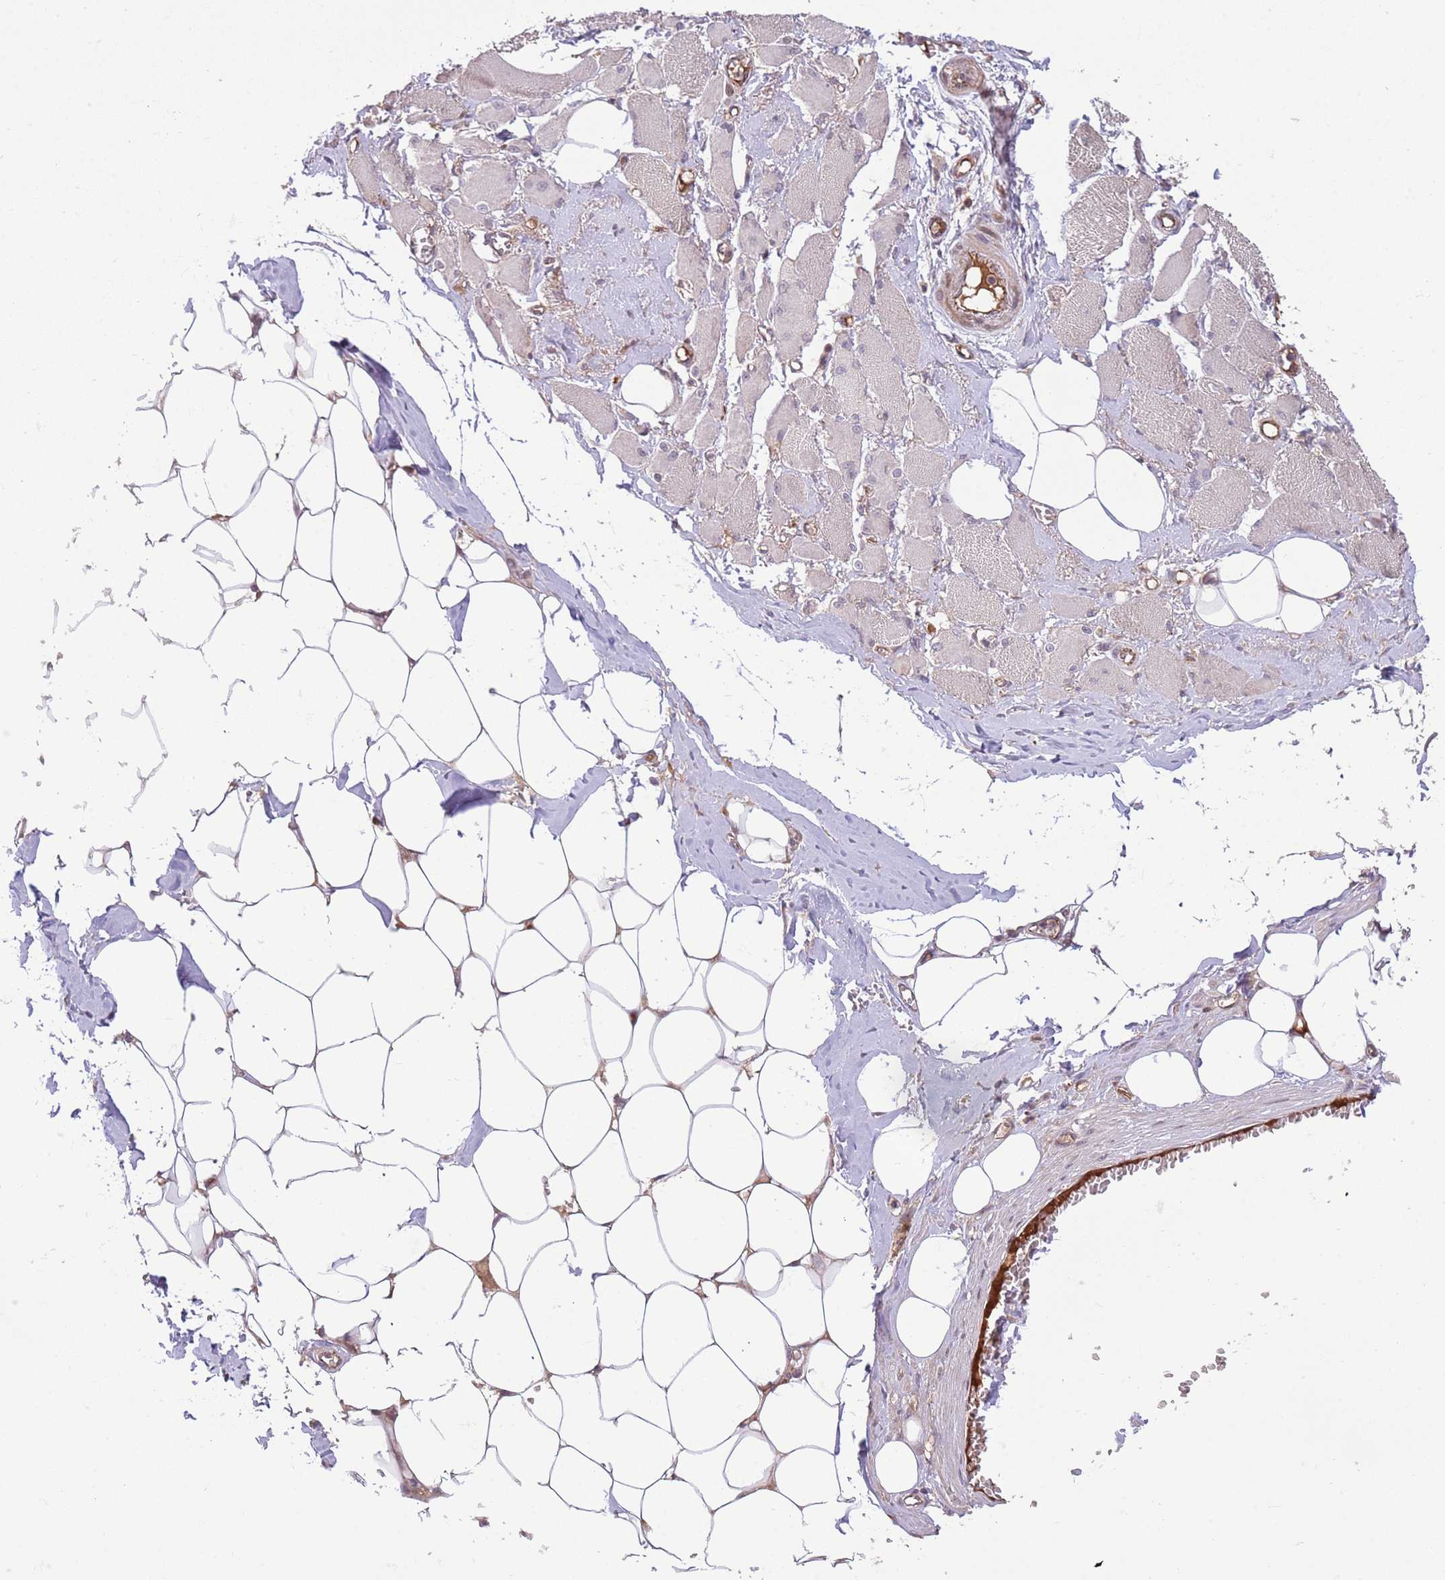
{"staining": {"intensity": "moderate", "quantity": "25%-75%", "location": "cytoplasmic/membranous"}, "tissue": "skeletal muscle", "cell_type": "Myocytes", "image_type": "normal", "snomed": [{"axis": "morphology", "description": "Normal tissue, NOS"}, {"axis": "morphology", "description": "Basal cell carcinoma"}, {"axis": "topography", "description": "Skeletal muscle"}], "caption": "Immunohistochemical staining of unremarkable skeletal muscle demonstrates 25%-75% levels of moderate cytoplasmic/membranous protein staining in approximately 25%-75% of myocytes.", "gene": "DPP10", "patient": {"sex": "female", "age": 64}}